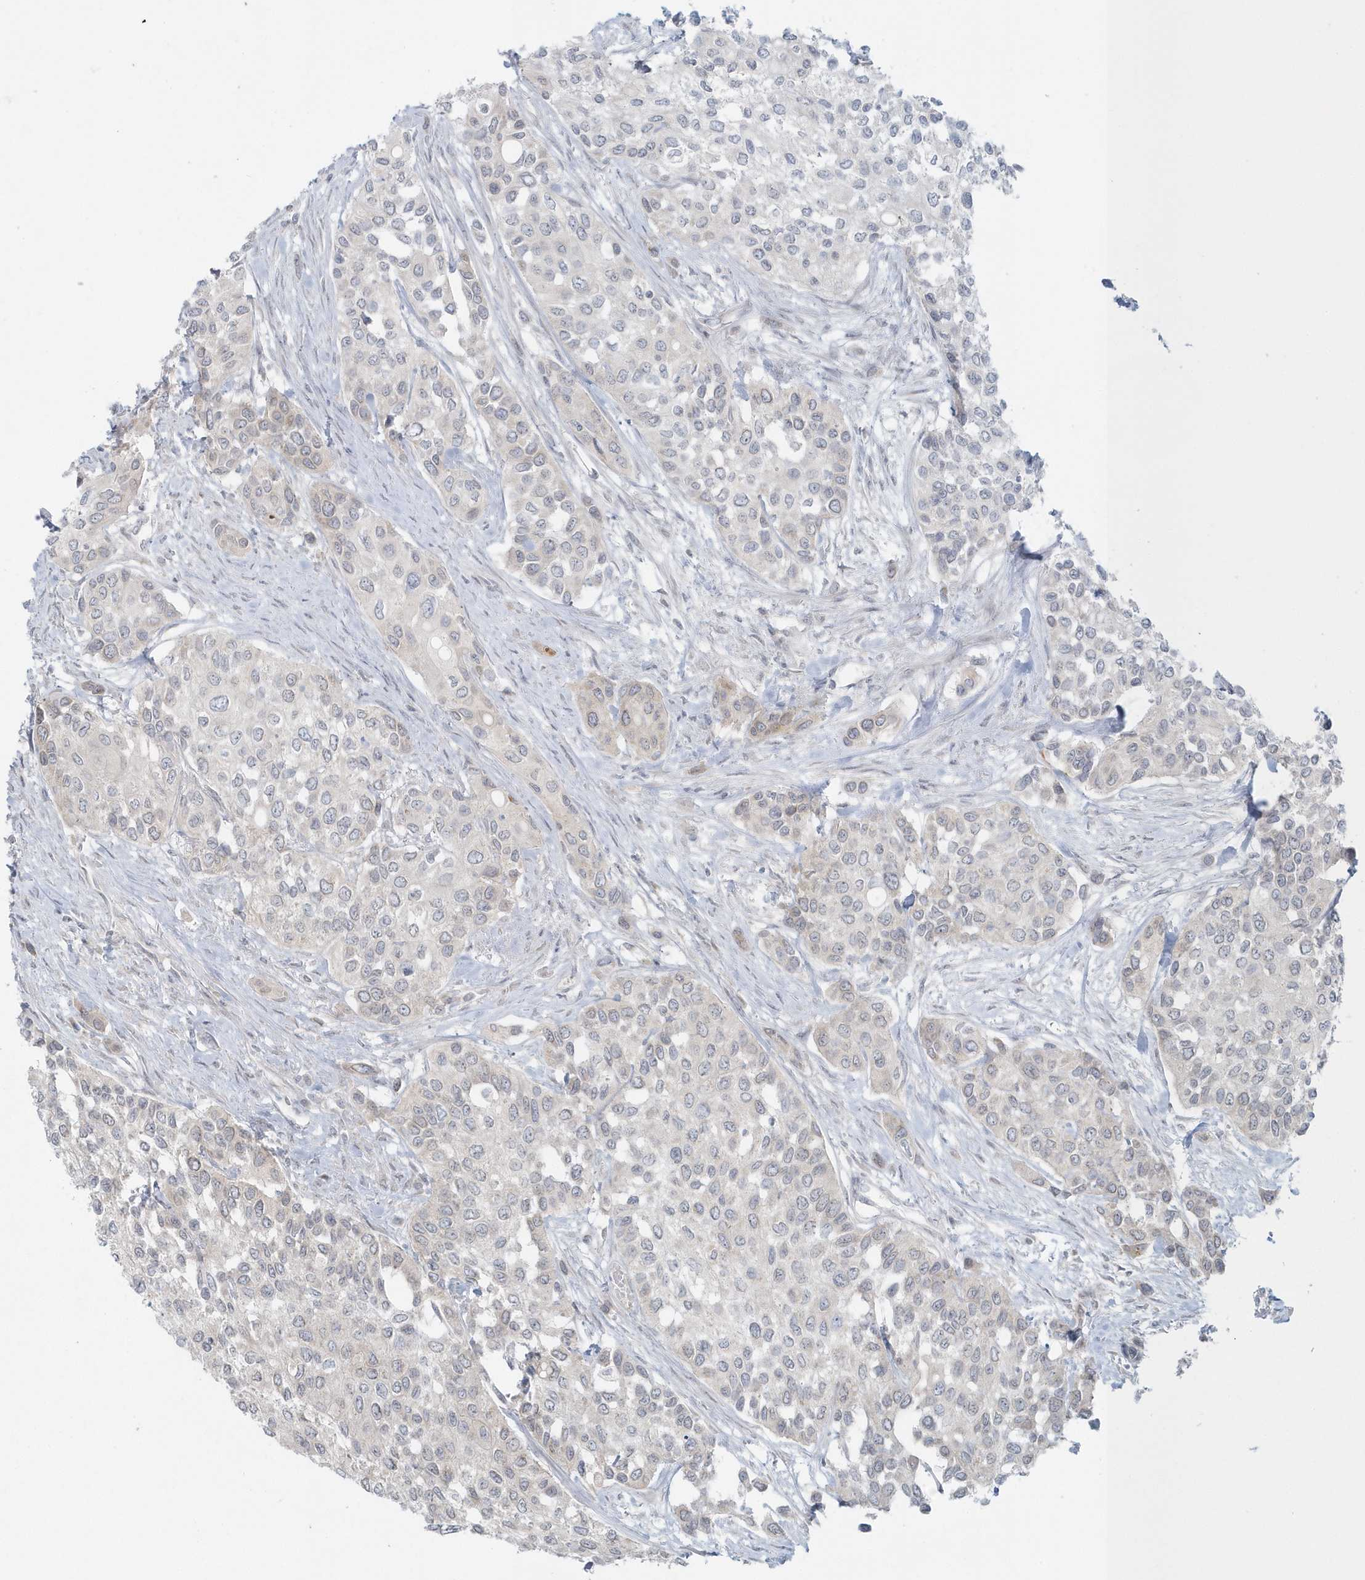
{"staining": {"intensity": "negative", "quantity": "none", "location": "none"}, "tissue": "urothelial cancer", "cell_type": "Tumor cells", "image_type": "cancer", "snomed": [{"axis": "morphology", "description": "Normal tissue, NOS"}, {"axis": "morphology", "description": "Urothelial carcinoma, High grade"}, {"axis": "topography", "description": "Vascular tissue"}, {"axis": "topography", "description": "Urinary bladder"}], "caption": "Tumor cells are negative for brown protein staining in urothelial cancer. Nuclei are stained in blue.", "gene": "BLTP3A", "patient": {"sex": "female", "age": 56}}